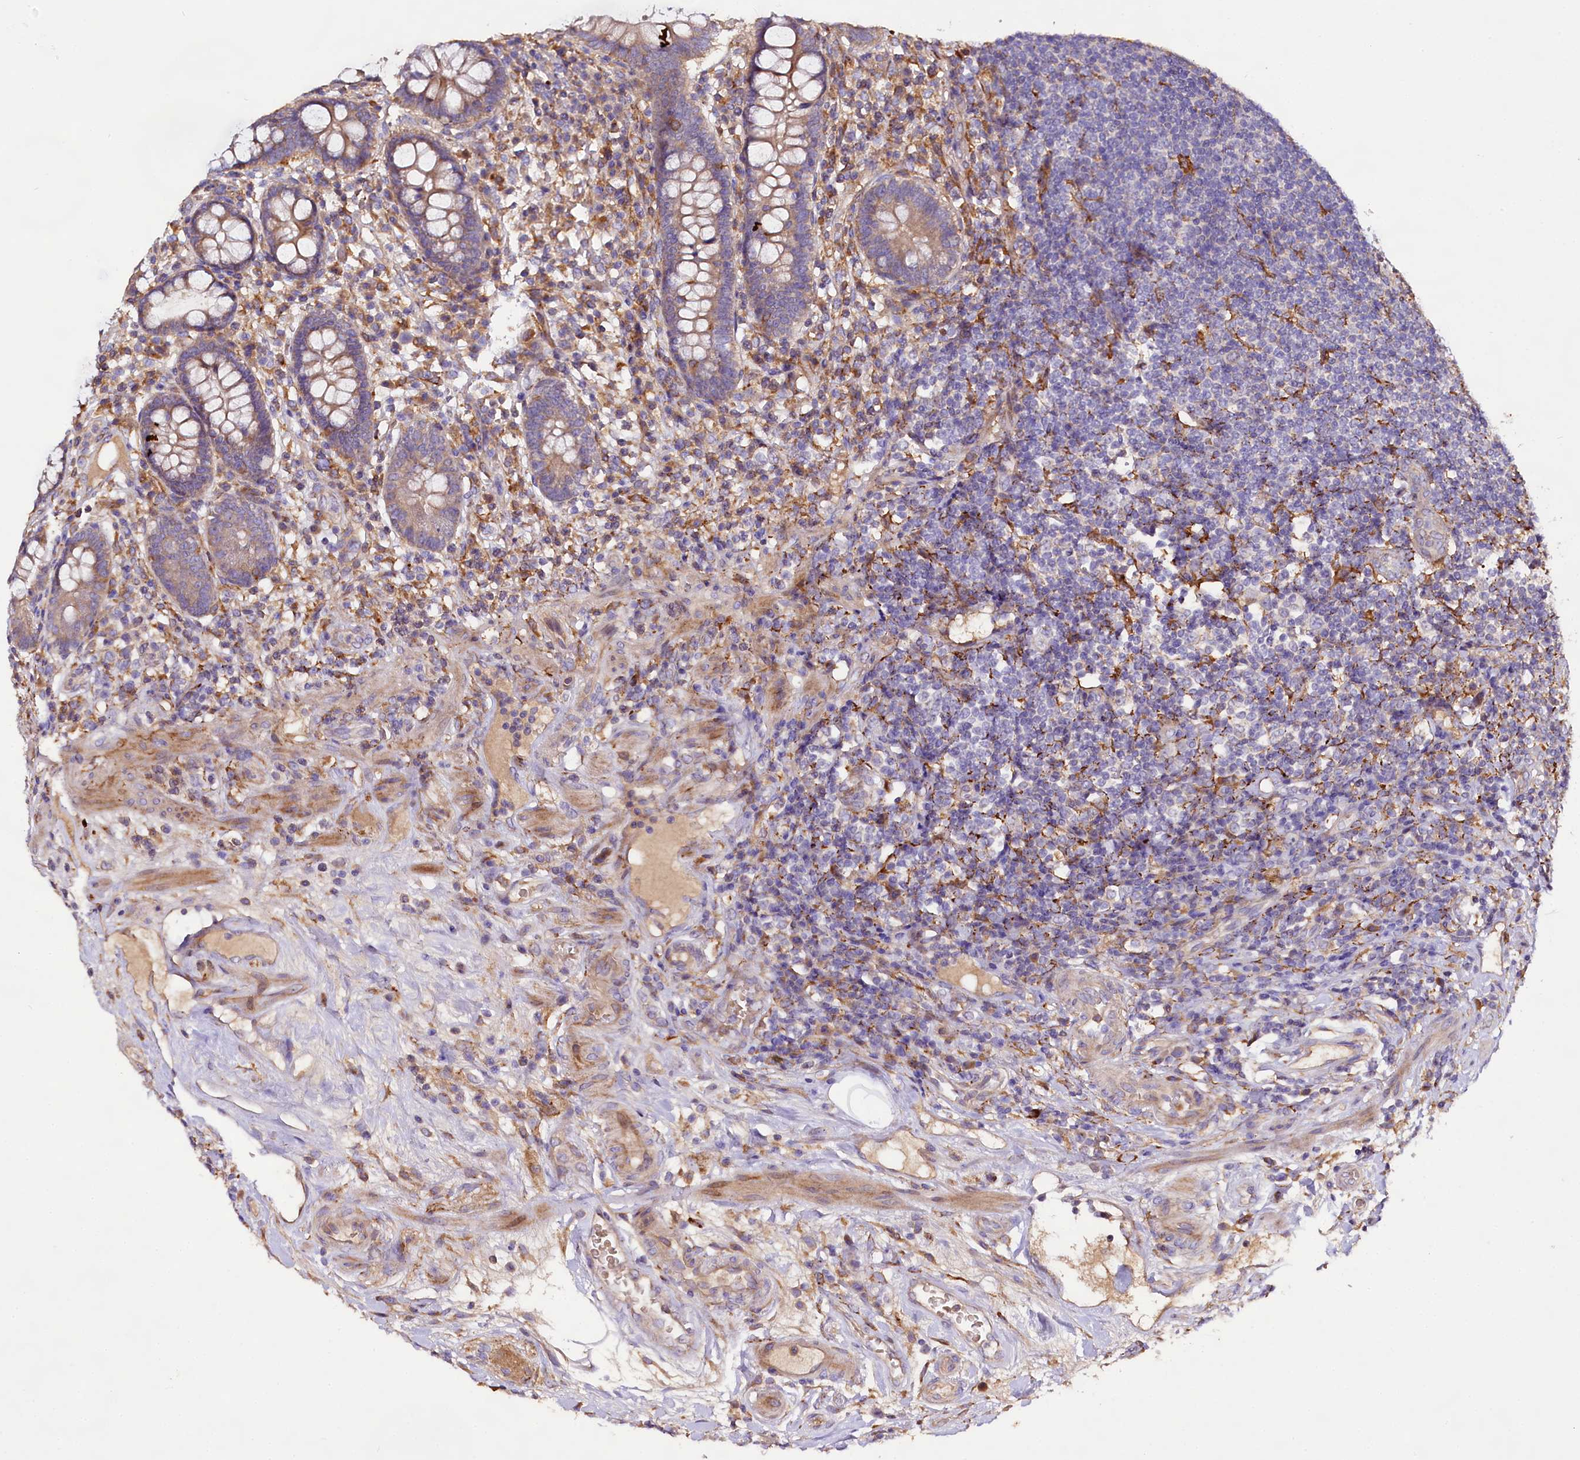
{"staining": {"intensity": "moderate", "quantity": ">75%", "location": "cytoplasmic/membranous"}, "tissue": "colon", "cell_type": "Endothelial cells", "image_type": "normal", "snomed": [{"axis": "morphology", "description": "Normal tissue, NOS"}, {"axis": "topography", "description": "Colon"}], "caption": "The photomicrograph displays staining of benign colon, revealing moderate cytoplasmic/membranous protein staining (brown color) within endothelial cells. The staining was performed using DAB (3,3'-diaminobenzidine), with brown indicating positive protein expression. Nuclei are stained blue with hematoxylin.", "gene": "DMXL2", "patient": {"sex": "female", "age": 79}}